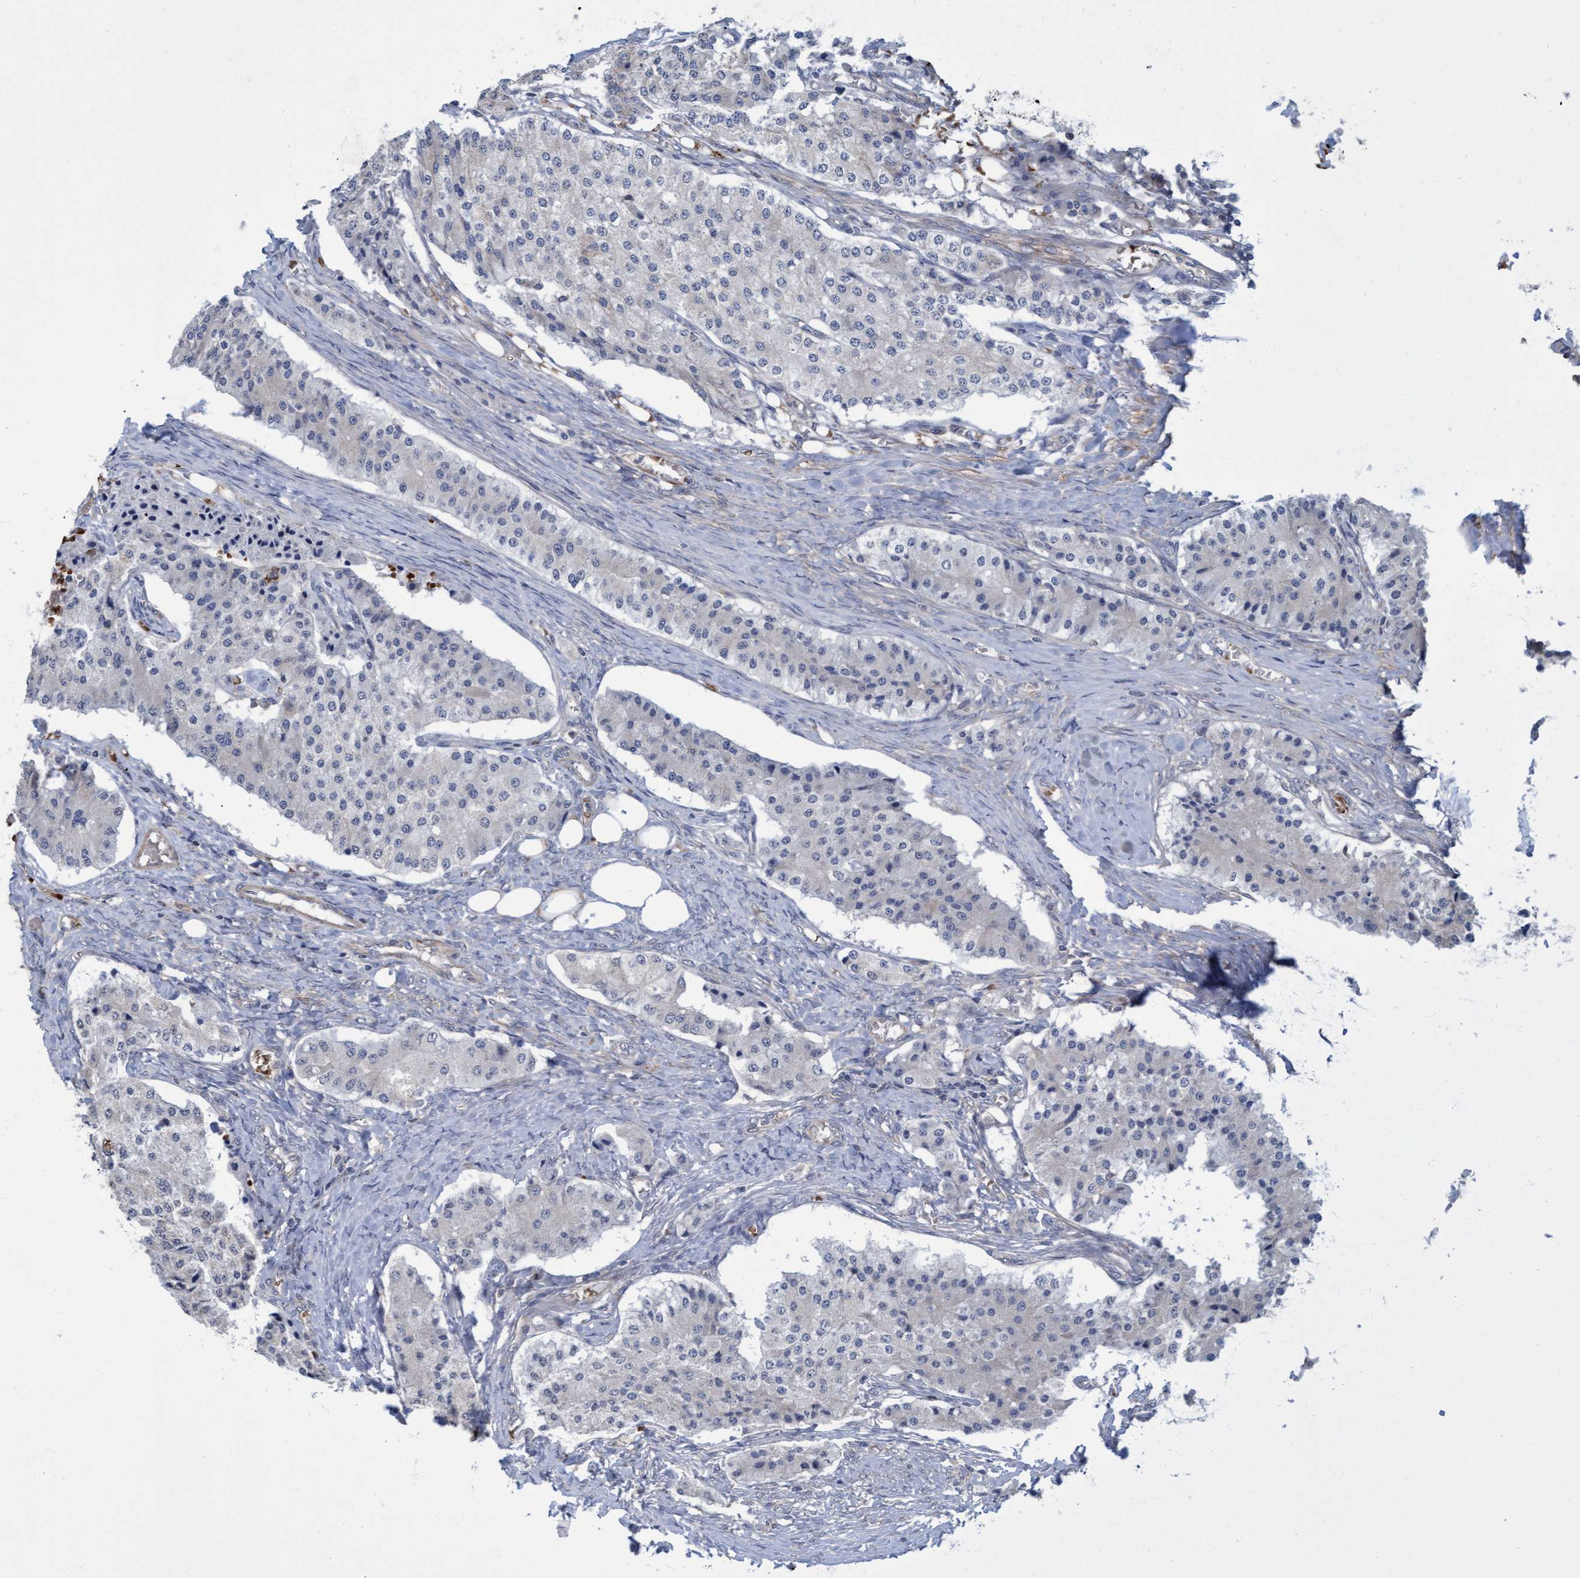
{"staining": {"intensity": "negative", "quantity": "none", "location": "none"}, "tissue": "carcinoid", "cell_type": "Tumor cells", "image_type": "cancer", "snomed": [{"axis": "morphology", "description": "Carcinoid, malignant, NOS"}, {"axis": "topography", "description": "Colon"}], "caption": "An immunohistochemistry (IHC) micrograph of carcinoid (malignant) is shown. There is no staining in tumor cells of carcinoid (malignant).", "gene": "NAA15", "patient": {"sex": "female", "age": 52}}